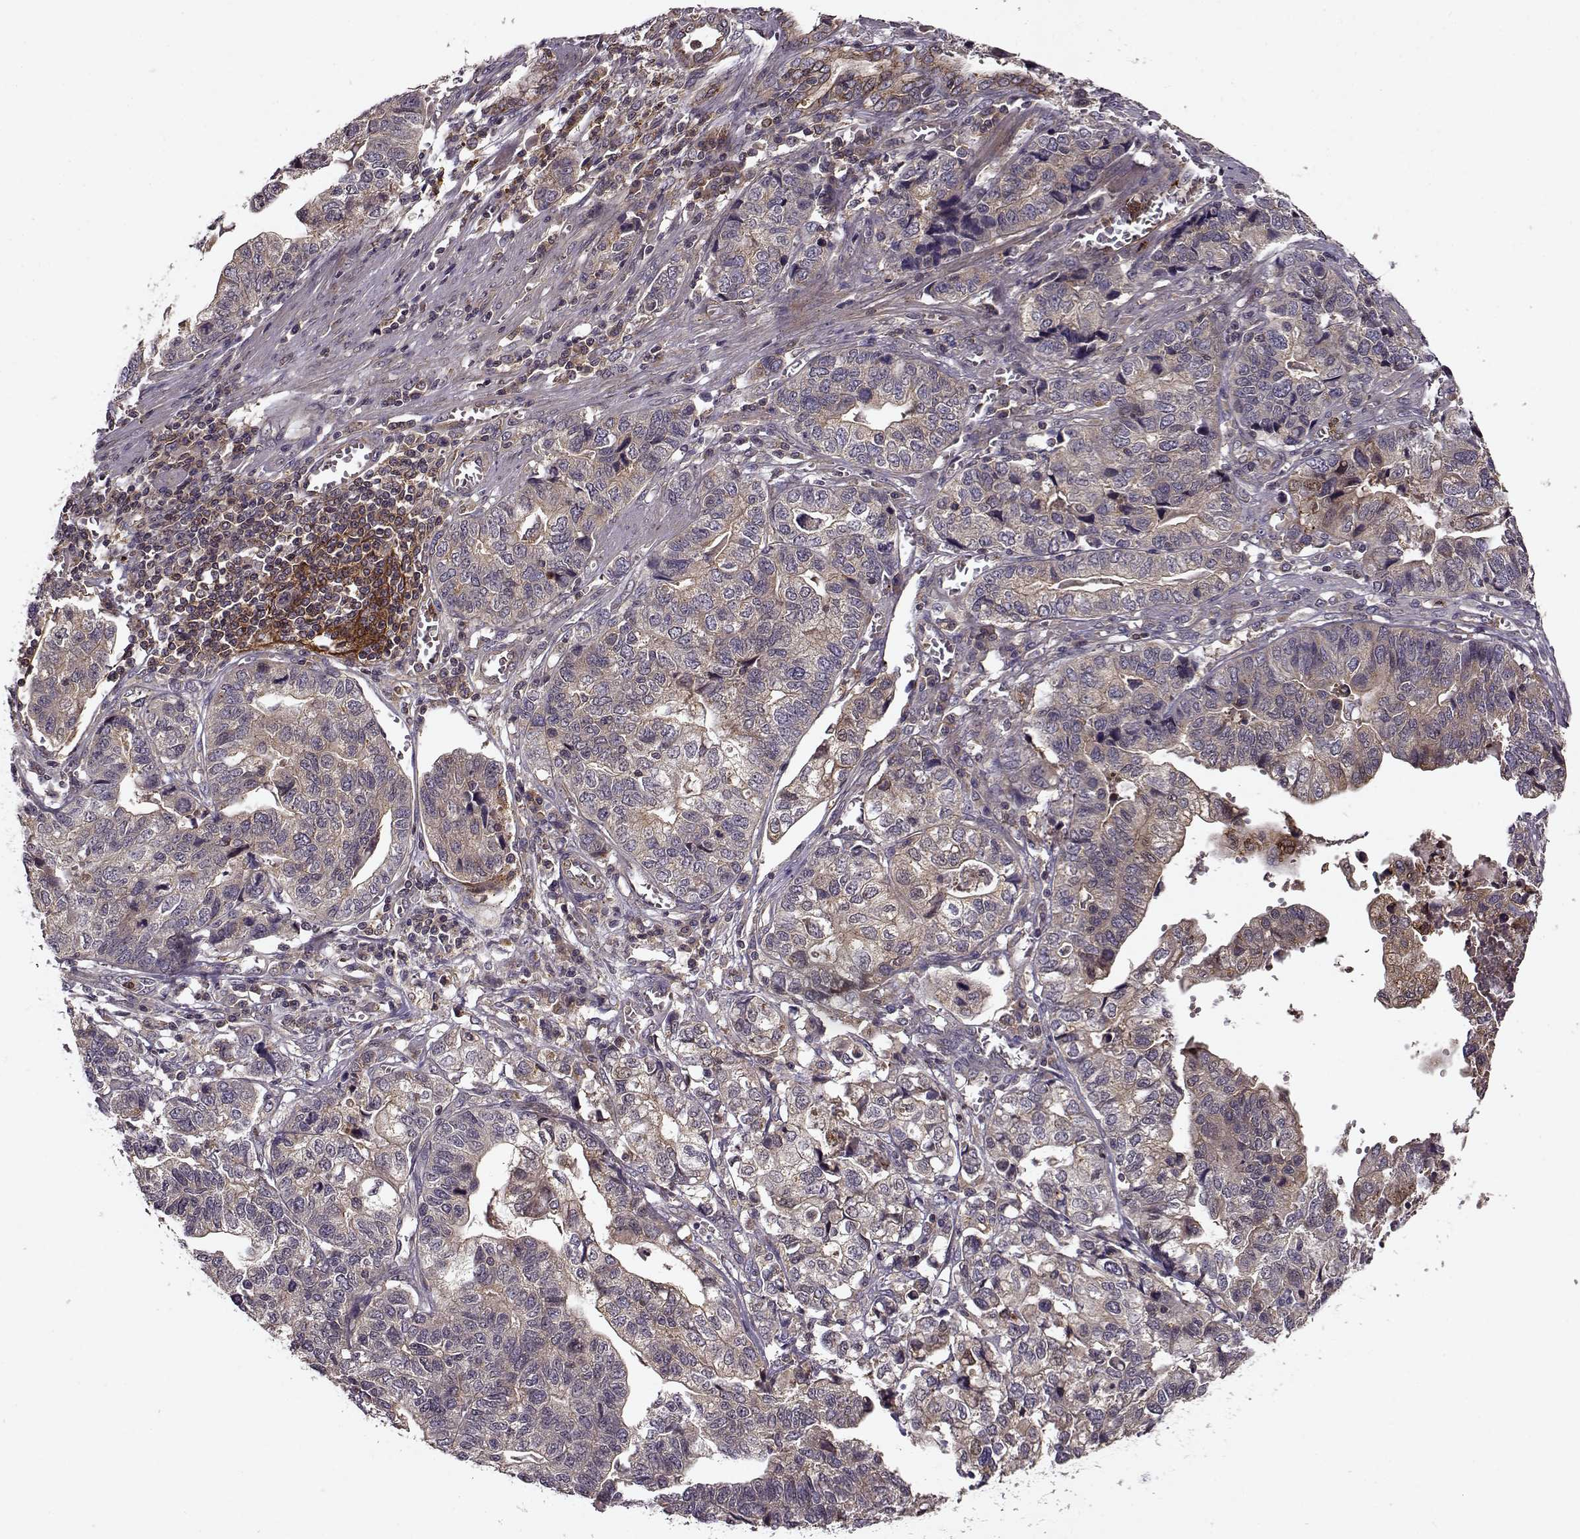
{"staining": {"intensity": "weak", "quantity": ">75%", "location": "cytoplasmic/membranous"}, "tissue": "stomach cancer", "cell_type": "Tumor cells", "image_type": "cancer", "snomed": [{"axis": "morphology", "description": "Adenocarcinoma, NOS"}, {"axis": "topography", "description": "Stomach, upper"}], "caption": "A brown stain labels weak cytoplasmic/membranous positivity of a protein in stomach cancer (adenocarcinoma) tumor cells.", "gene": "IFRD2", "patient": {"sex": "female", "age": 67}}